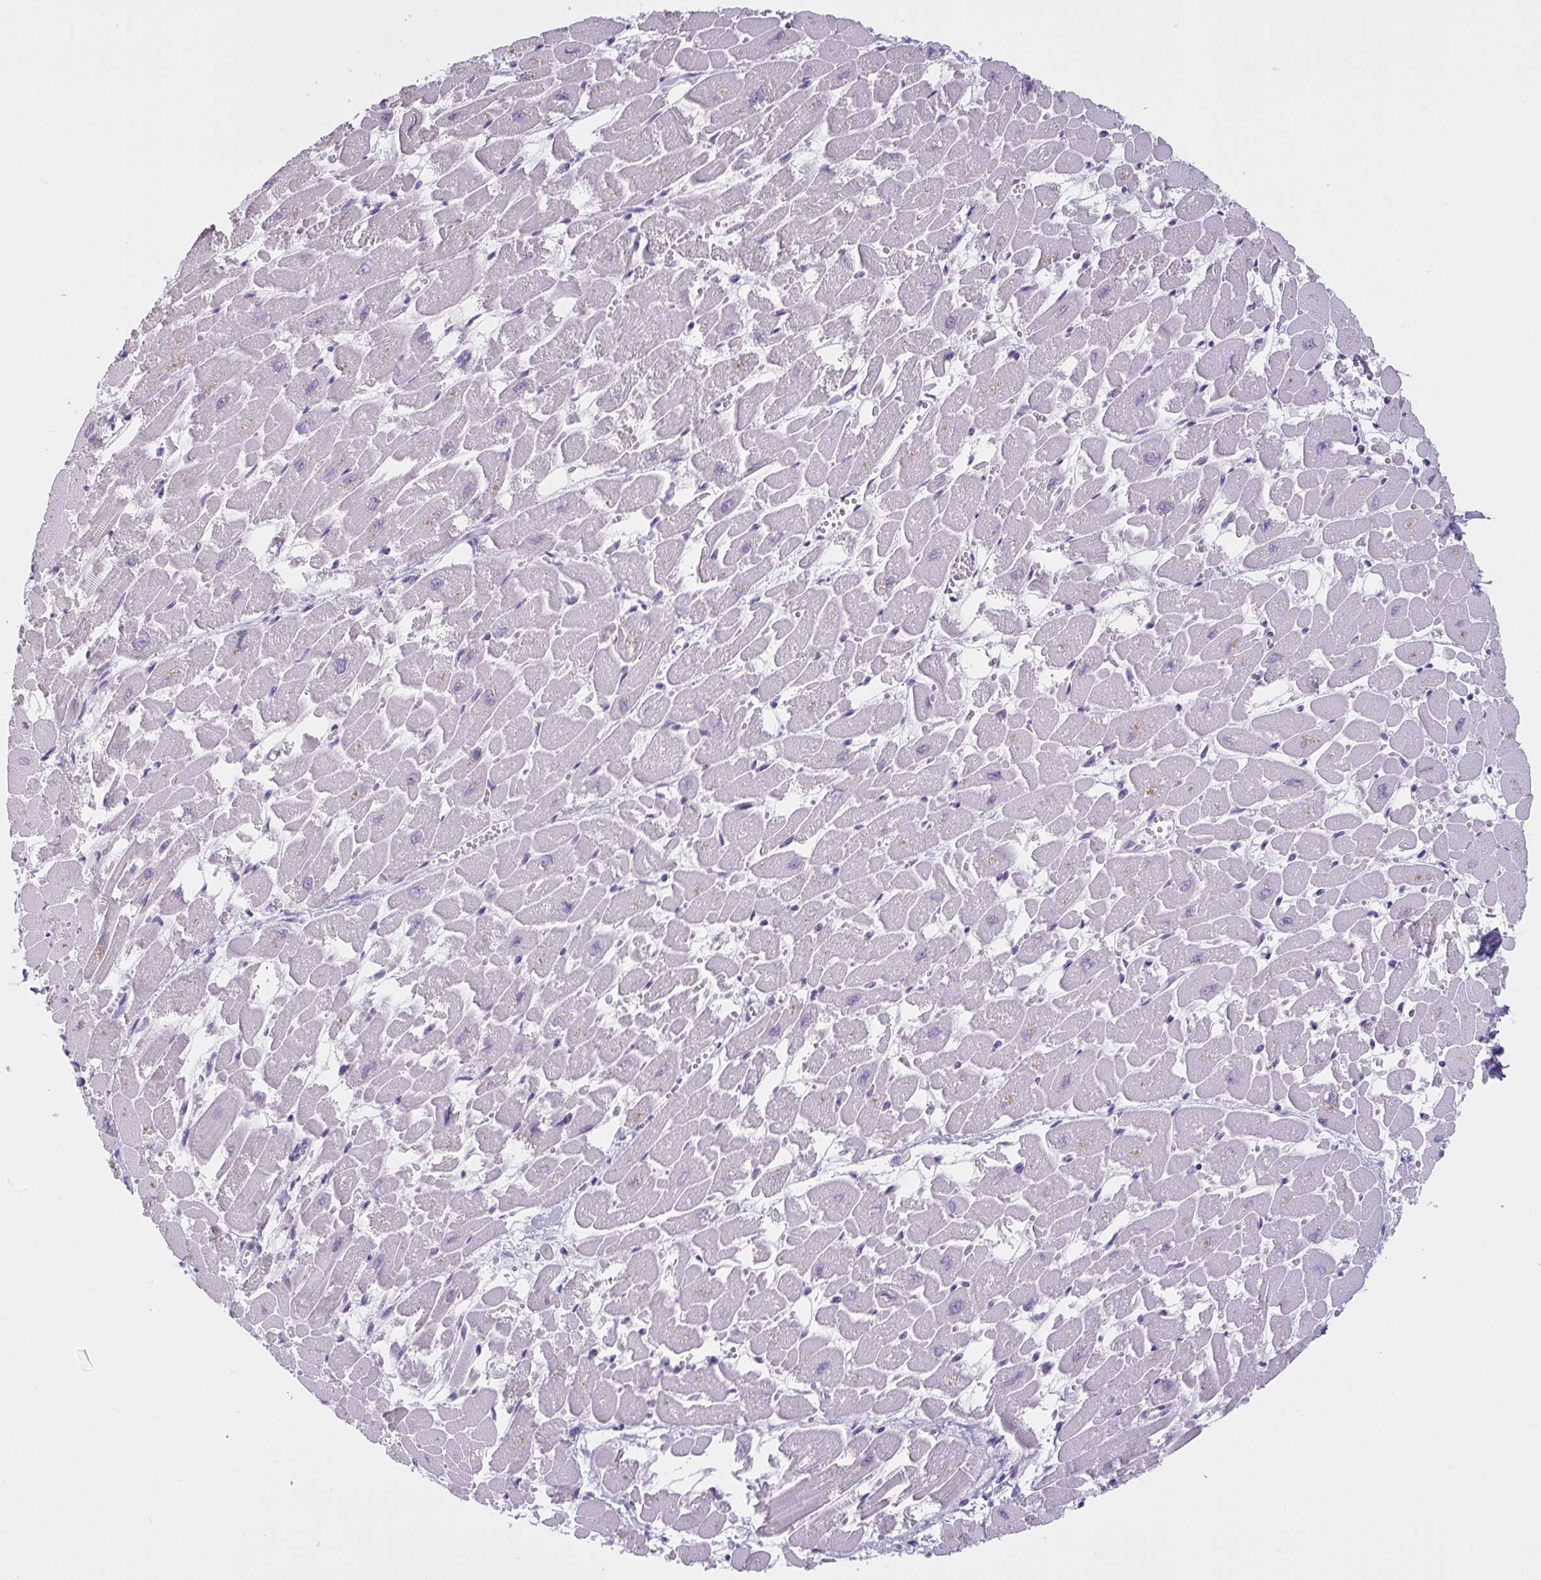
{"staining": {"intensity": "negative", "quantity": "none", "location": "none"}, "tissue": "heart muscle", "cell_type": "Cardiomyocytes", "image_type": "normal", "snomed": [{"axis": "morphology", "description": "Normal tissue, NOS"}, {"axis": "topography", "description": "Heart"}], "caption": "The photomicrograph shows no significant expression in cardiomyocytes of heart muscle.", "gene": "MOBP", "patient": {"sex": "female", "age": 52}}